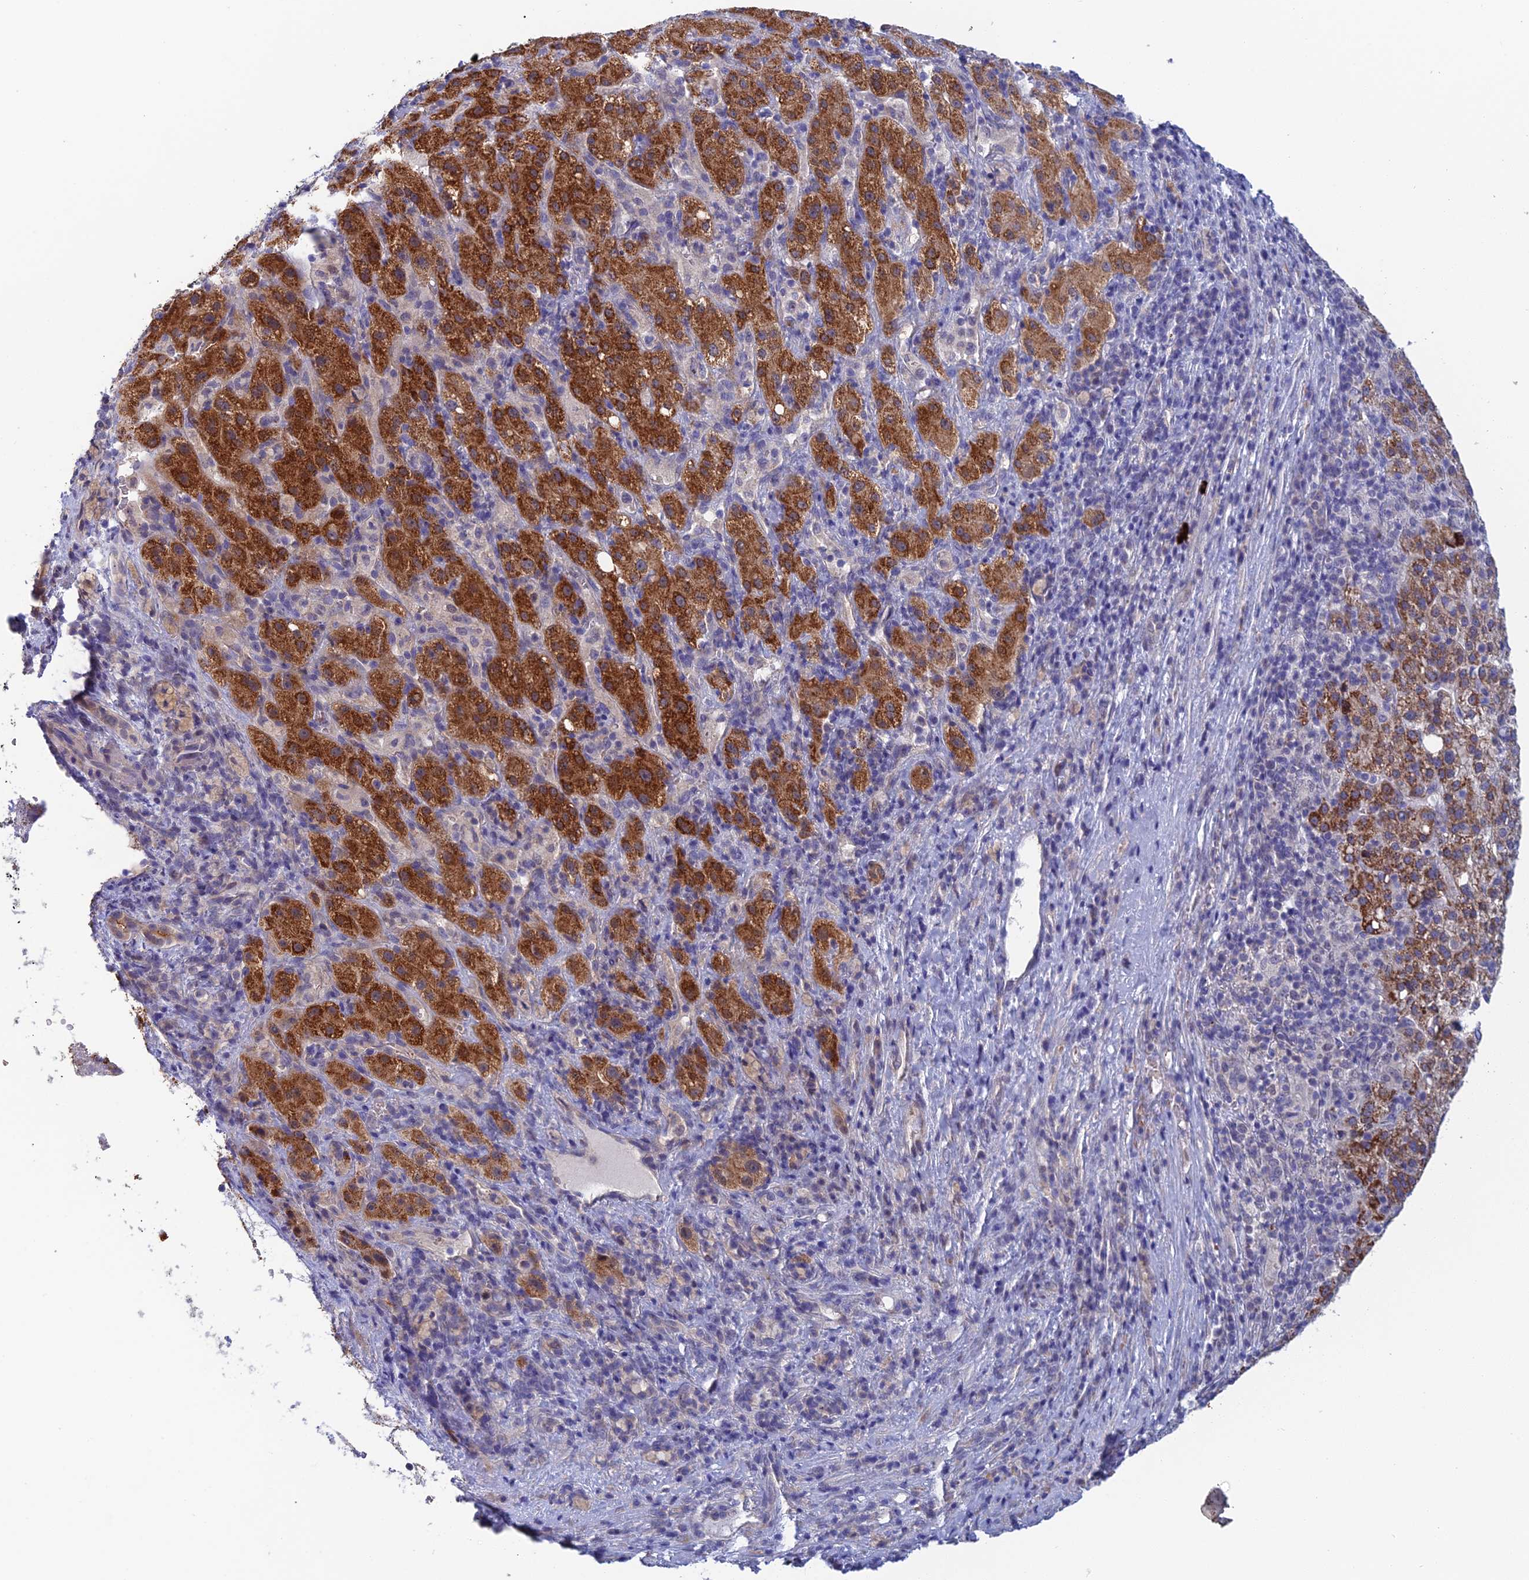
{"staining": {"intensity": "strong", "quantity": ">75%", "location": "cytoplasmic/membranous"}, "tissue": "liver cancer", "cell_type": "Tumor cells", "image_type": "cancer", "snomed": [{"axis": "morphology", "description": "Carcinoma, Hepatocellular, NOS"}, {"axis": "topography", "description": "Liver"}], "caption": "Tumor cells show high levels of strong cytoplasmic/membranous expression in approximately >75% of cells in liver cancer. (Stains: DAB in brown, nuclei in blue, Microscopy: brightfield microscopy at high magnification).", "gene": "GIPC1", "patient": {"sex": "female", "age": 58}}